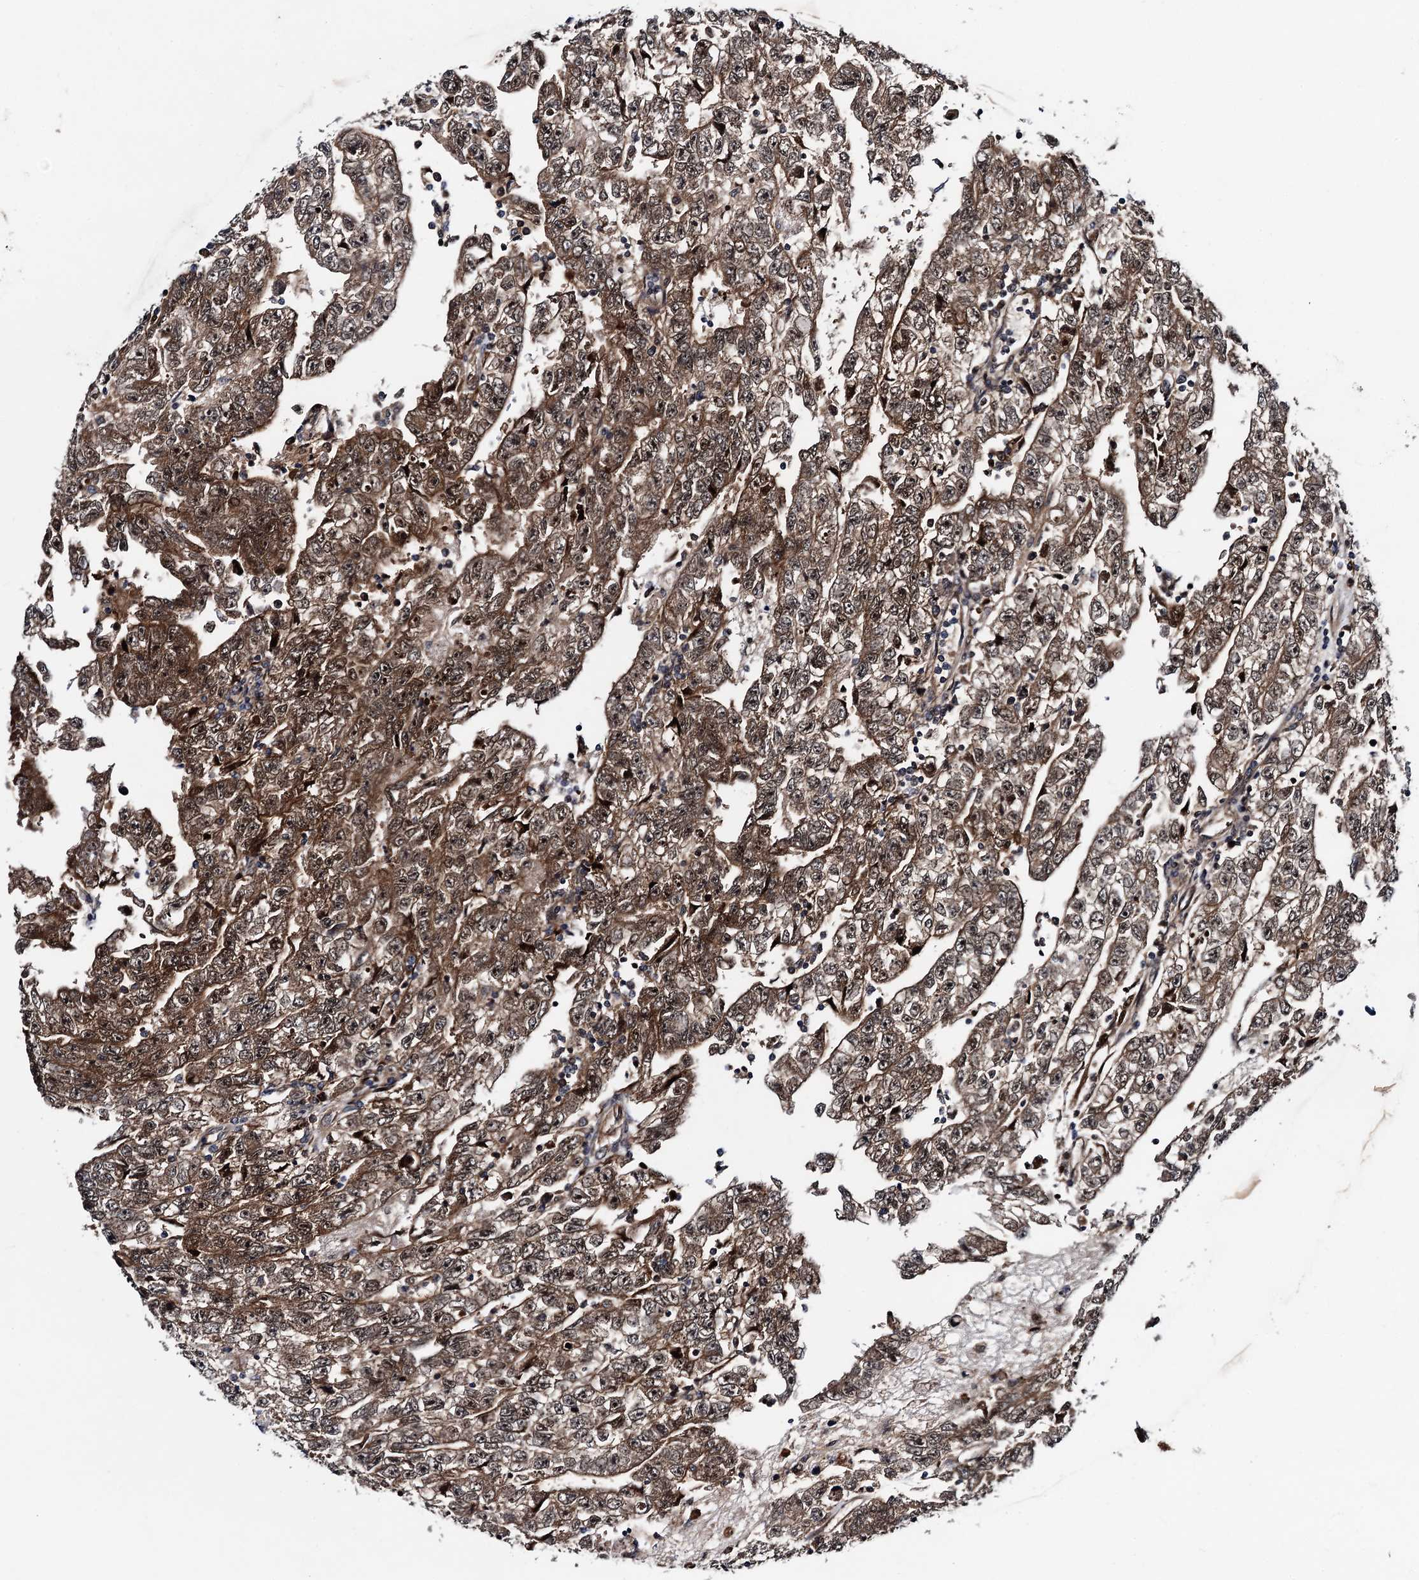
{"staining": {"intensity": "moderate", "quantity": ">75%", "location": "cytoplasmic/membranous,nuclear"}, "tissue": "testis cancer", "cell_type": "Tumor cells", "image_type": "cancer", "snomed": [{"axis": "morphology", "description": "Carcinoma, Embryonal, NOS"}, {"axis": "topography", "description": "Testis"}], "caption": "Moderate cytoplasmic/membranous and nuclear staining is appreciated in about >75% of tumor cells in testis cancer. Immunohistochemistry (ihc) stains the protein of interest in brown and the nuclei are stained blue.", "gene": "COA4", "patient": {"sex": "male", "age": 25}}